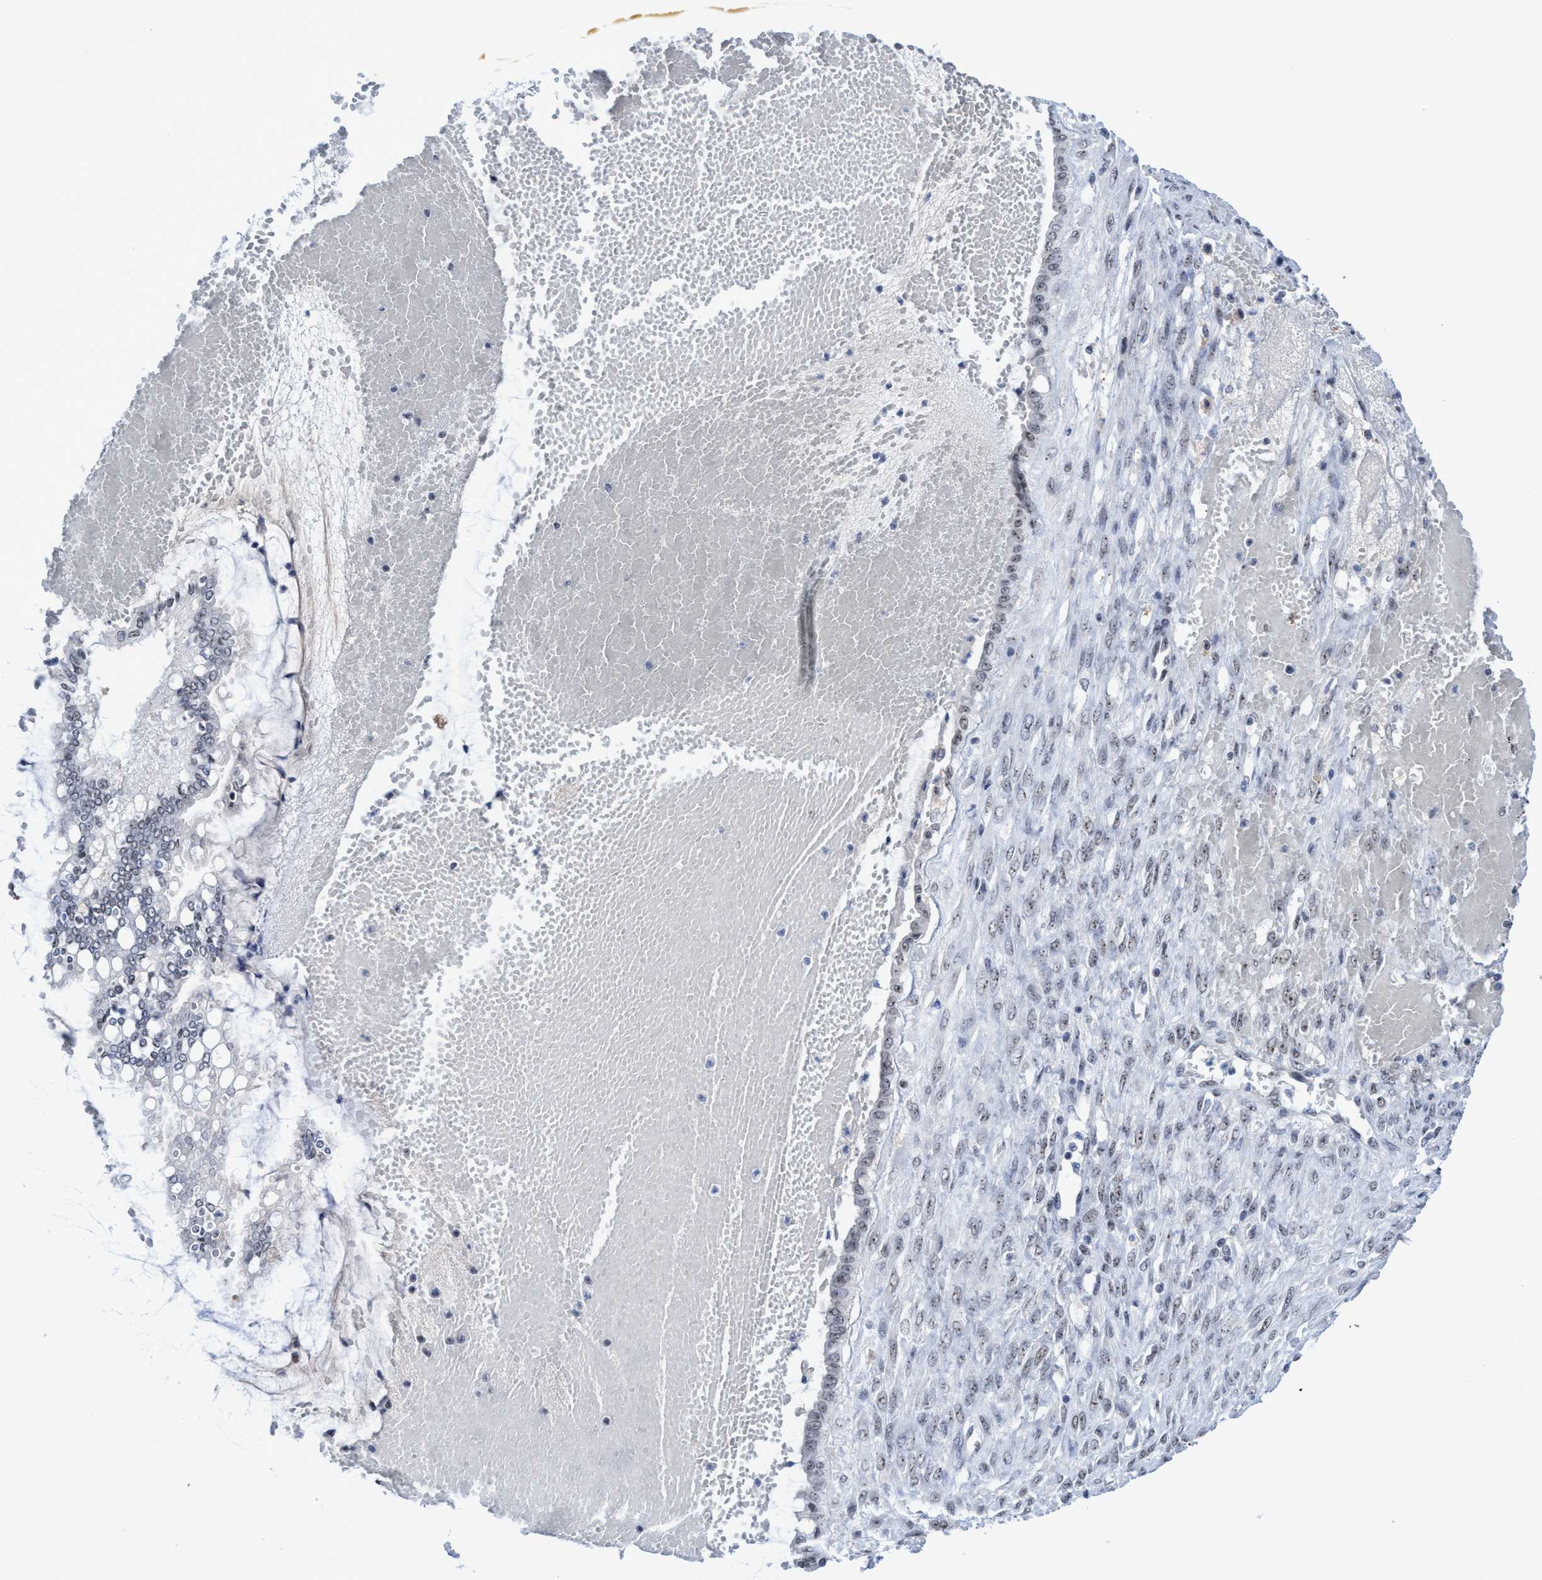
{"staining": {"intensity": "weak", "quantity": "<25%", "location": "nuclear"}, "tissue": "ovarian cancer", "cell_type": "Tumor cells", "image_type": "cancer", "snomed": [{"axis": "morphology", "description": "Cystadenocarcinoma, mucinous, NOS"}, {"axis": "topography", "description": "Ovary"}], "caption": "Tumor cells are negative for protein expression in human ovarian cancer (mucinous cystadenocarcinoma).", "gene": "EFCAB10", "patient": {"sex": "female", "age": 73}}